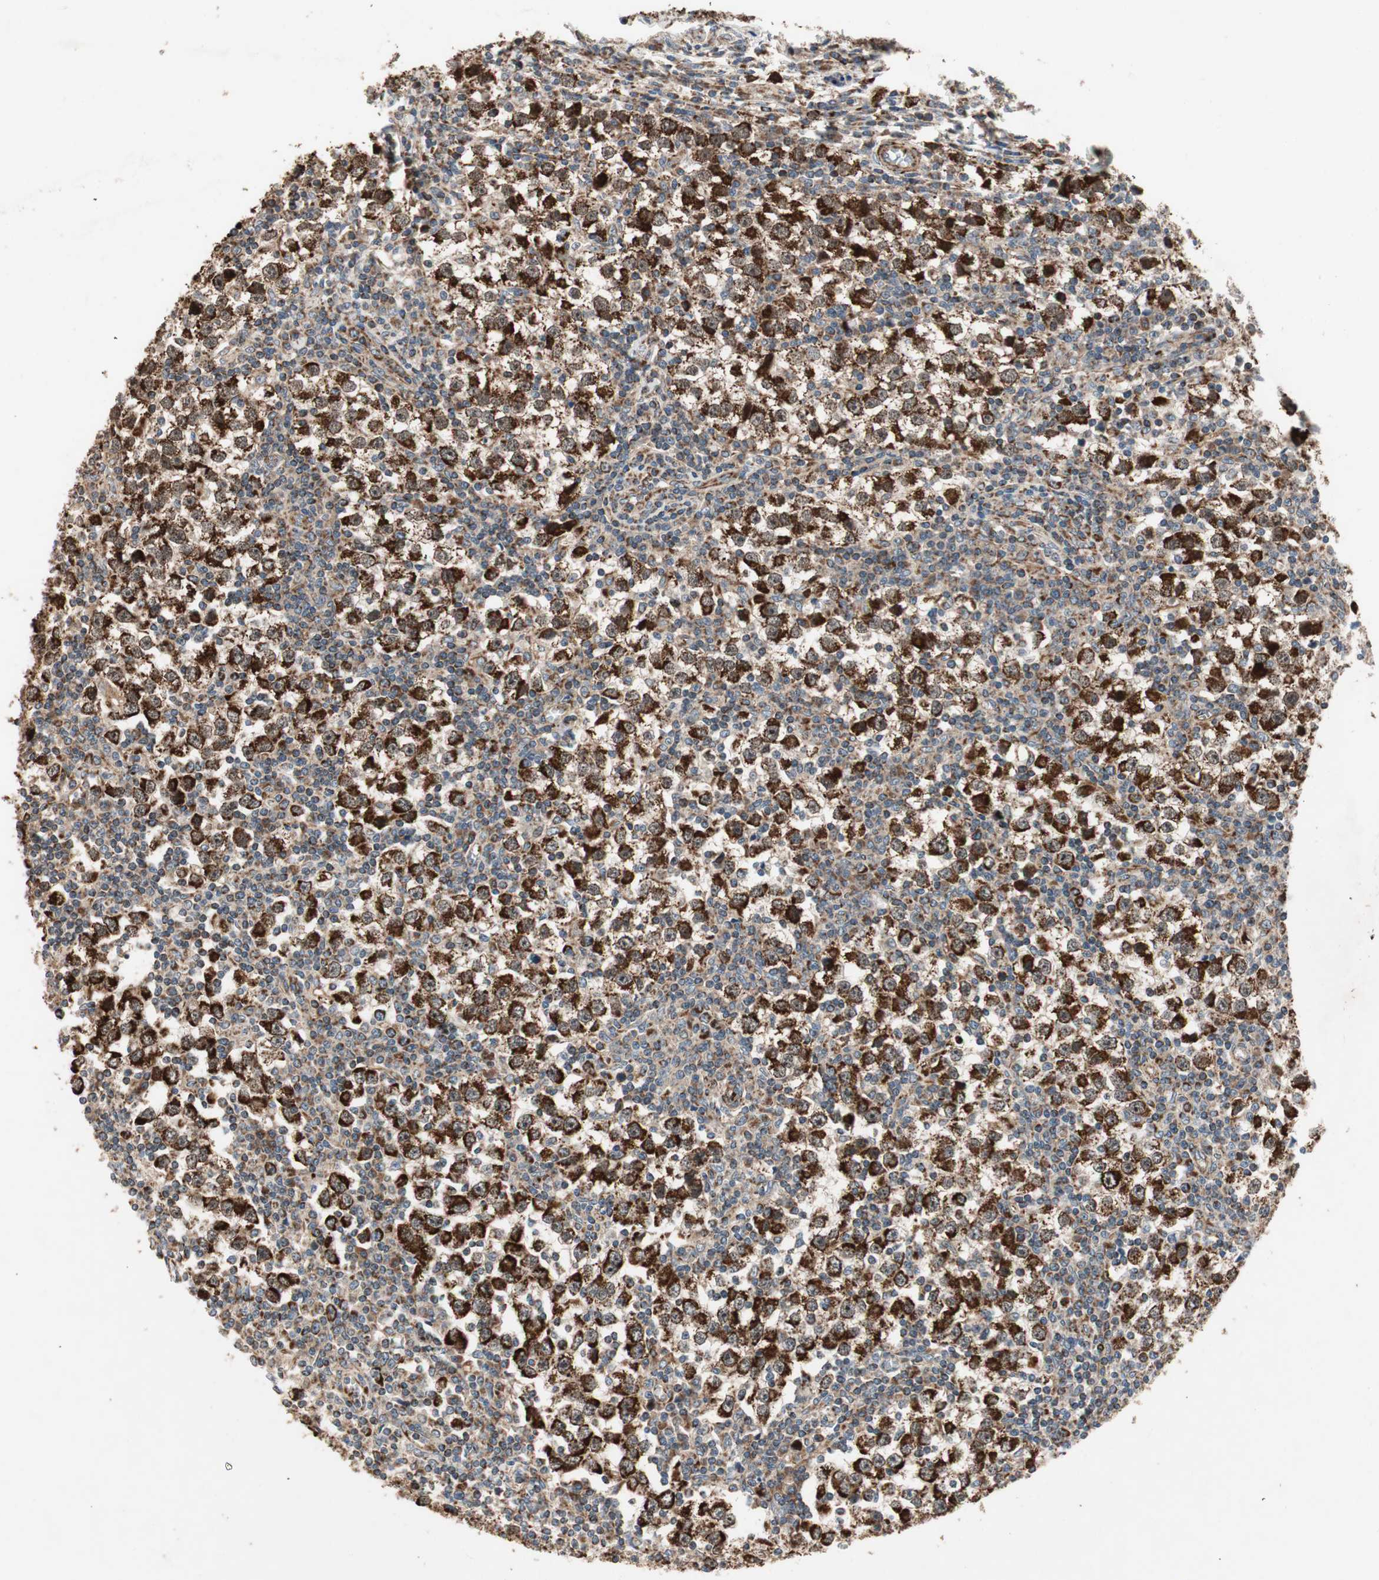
{"staining": {"intensity": "strong", "quantity": ">75%", "location": "cytoplasmic/membranous"}, "tissue": "testis cancer", "cell_type": "Tumor cells", "image_type": "cancer", "snomed": [{"axis": "morphology", "description": "Seminoma, NOS"}, {"axis": "topography", "description": "Testis"}], "caption": "Immunohistochemistry of human testis cancer (seminoma) exhibits high levels of strong cytoplasmic/membranous expression in approximately >75% of tumor cells. The staining was performed using DAB to visualize the protein expression in brown, while the nuclei were stained in blue with hematoxylin (Magnification: 20x).", "gene": "AKAP1", "patient": {"sex": "male", "age": 65}}